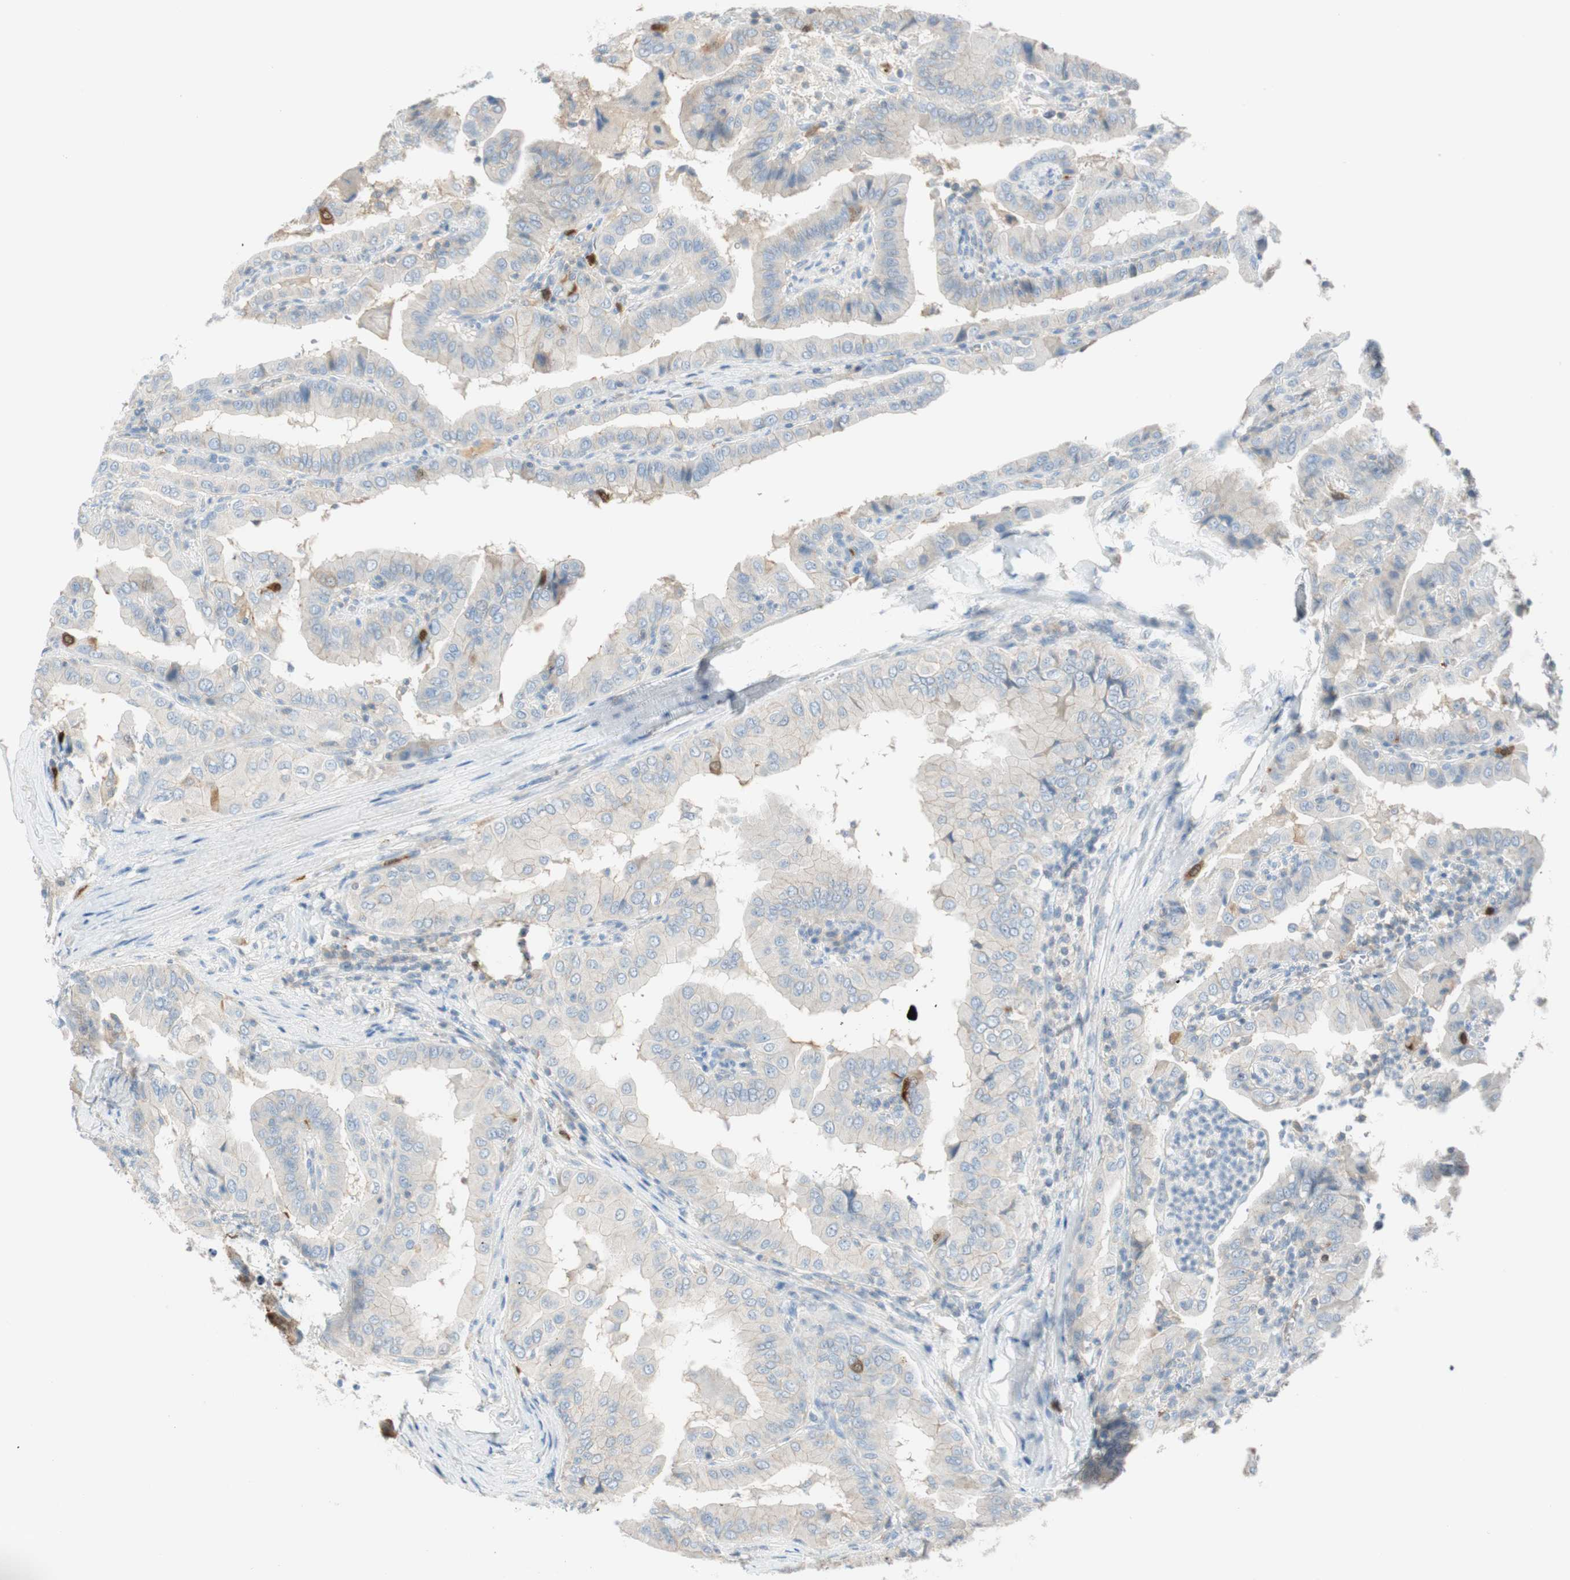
{"staining": {"intensity": "strong", "quantity": "<25%", "location": "cytoplasmic/membranous,nuclear"}, "tissue": "thyroid cancer", "cell_type": "Tumor cells", "image_type": "cancer", "snomed": [{"axis": "morphology", "description": "Papillary adenocarcinoma, NOS"}, {"axis": "topography", "description": "Thyroid gland"}], "caption": "Tumor cells exhibit strong cytoplasmic/membranous and nuclear positivity in approximately <25% of cells in thyroid papillary adenocarcinoma. (Brightfield microscopy of DAB IHC at high magnification).", "gene": "PTTG1", "patient": {"sex": "male", "age": 33}}